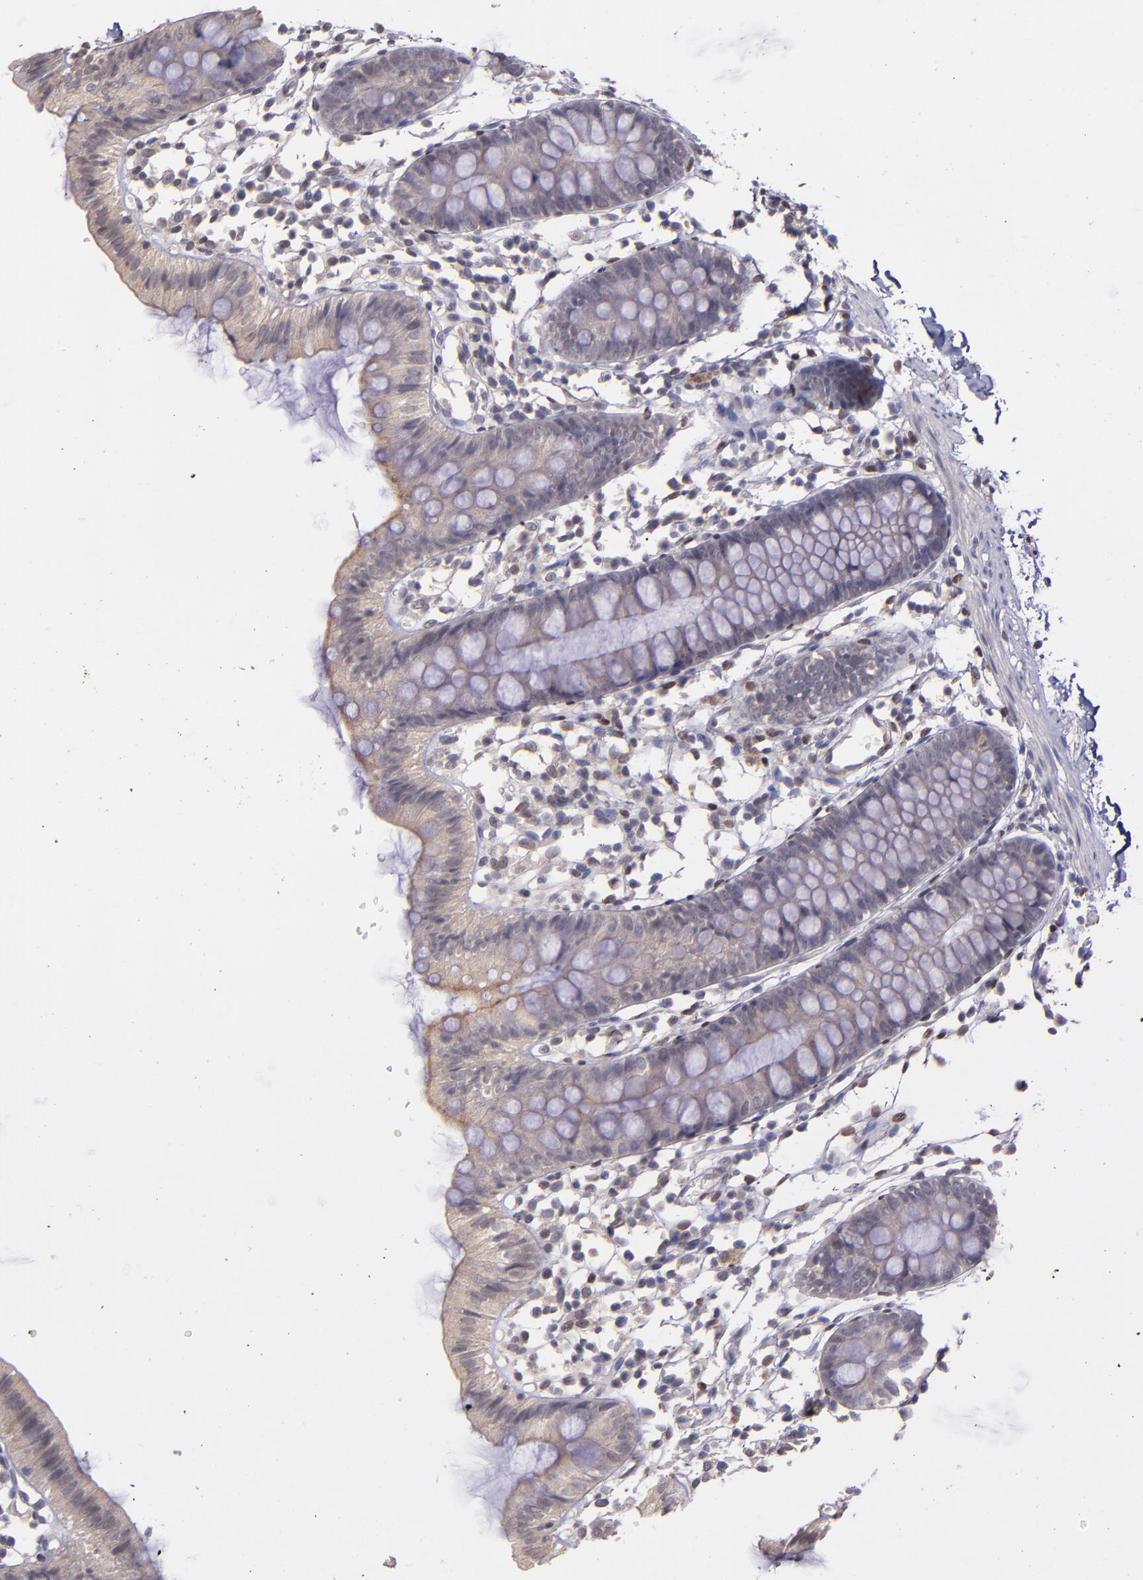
{"staining": {"intensity": "weak", "quantity": "25%-75%", "location": "cytoplasmic/membranous"}, "tissue": "colon", "cell_type": "Endothelial cells", "image_type": "normal", "snomed": [{"axis": "morphology", "description": "Normal tissue, NOS"}, {"axis": "topography", "description": "Colon"}], "caption": "A high-resolution image shows immunohistochemistry (IHC) staining of unremarkable colon, which displays weak cytoplasmic/membranous staining in about 25%-75% of endothelial cells. The staining is performed using DAB brown chromogen to label protein expression. The nuclei are counter-stained blue using hematoxylin.", "gene": "NUP62CL", "patient": {"sex": "male", "age": 14}}